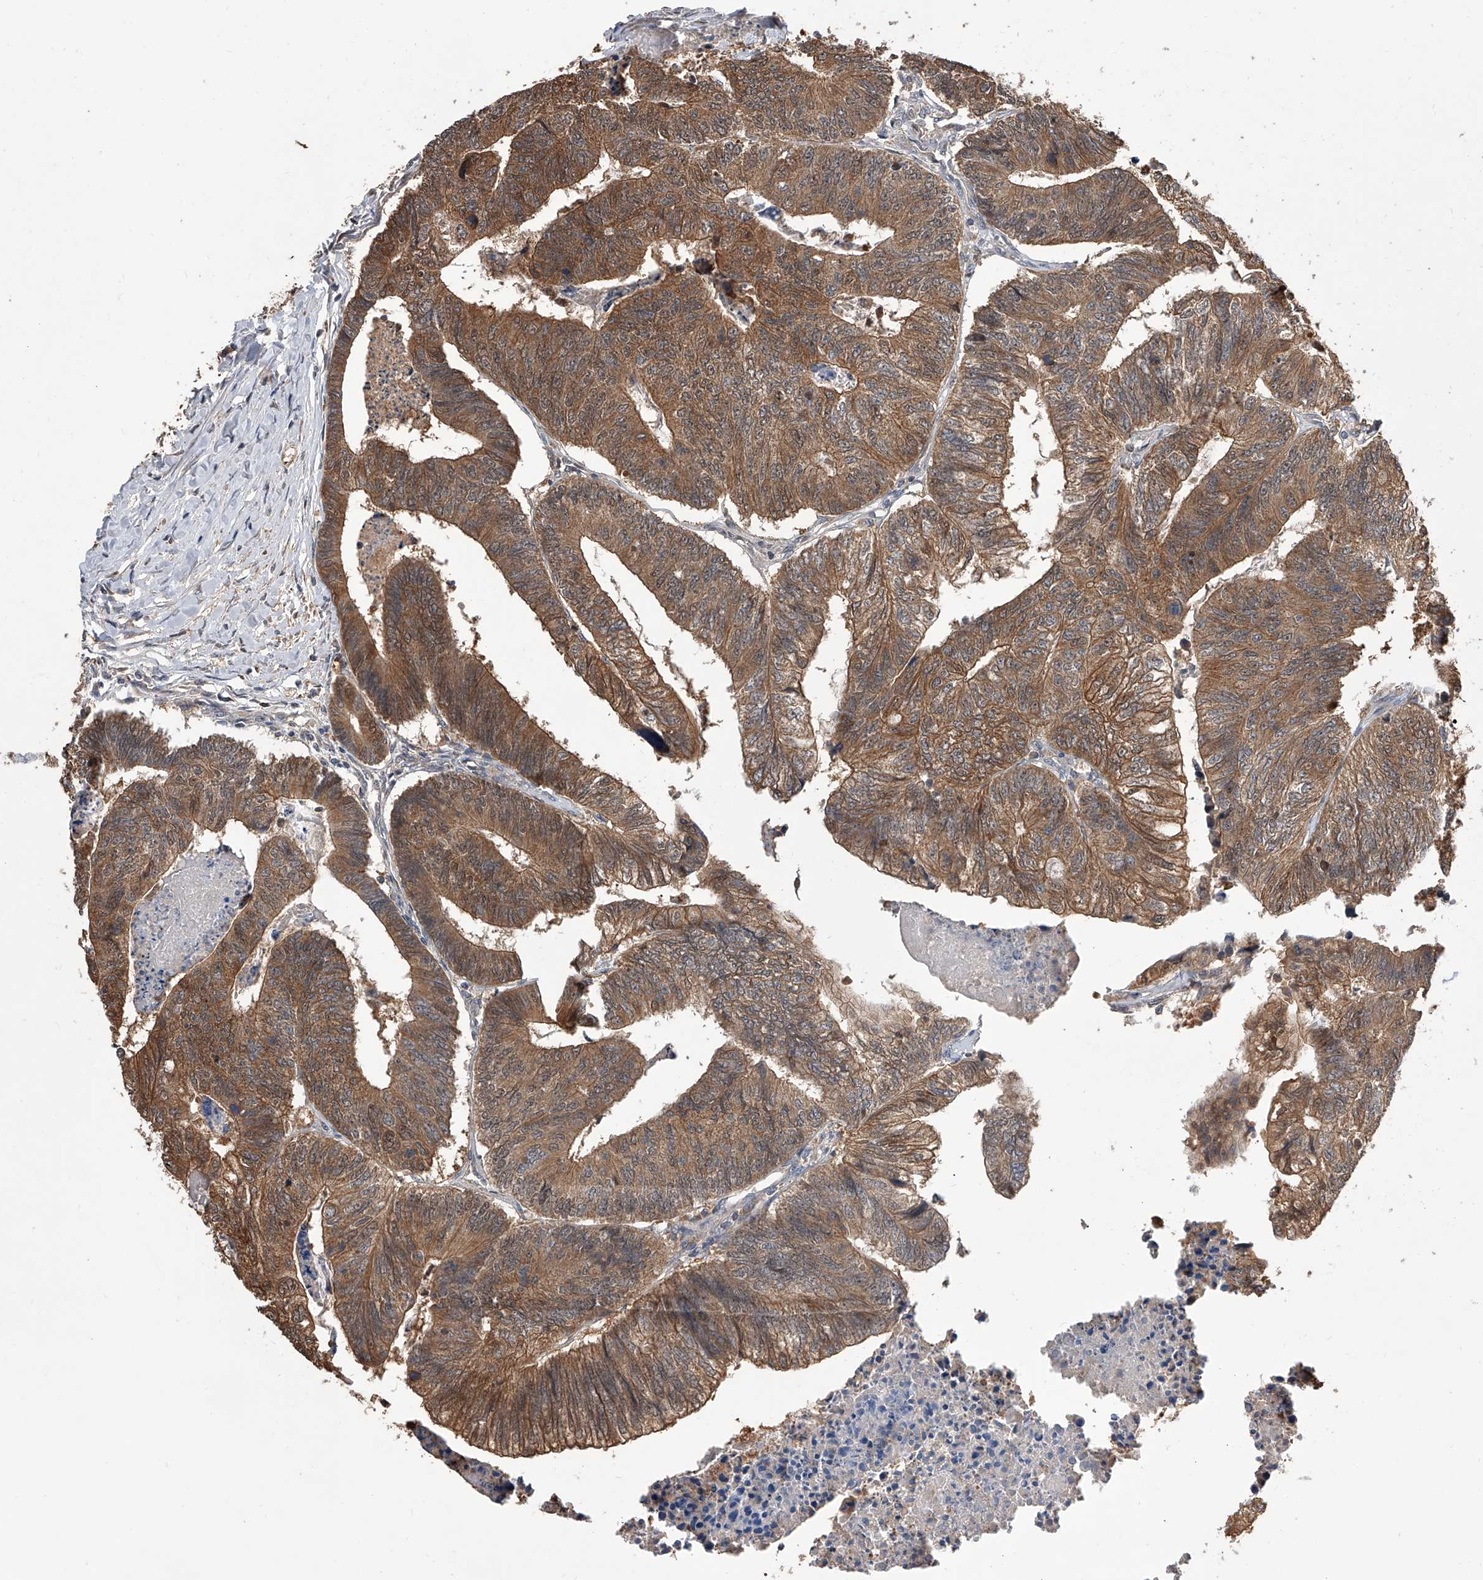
{"staining": {"intensity": "moderate", "quantity": ">75%", "location": "cytoplasmic/membranous,nuclear"}, "tissue": "colorectal cancer", "cell_type": "Tumor cells", "image_type": "cancer", "snomed": [{"axis": "morphology", "description": "Adenocarcinoma, NOS"}, {"axis": "topography", "description": "Colon"}], "caption": "Immunohistochemical staining of colorectal cancer shows medium levels of moderate cytoplasmic/membranous and nuclear staining in about >75% of tumor cells.", "gene": "GMDS", "patient": {"sex": "female", "age": 67}}